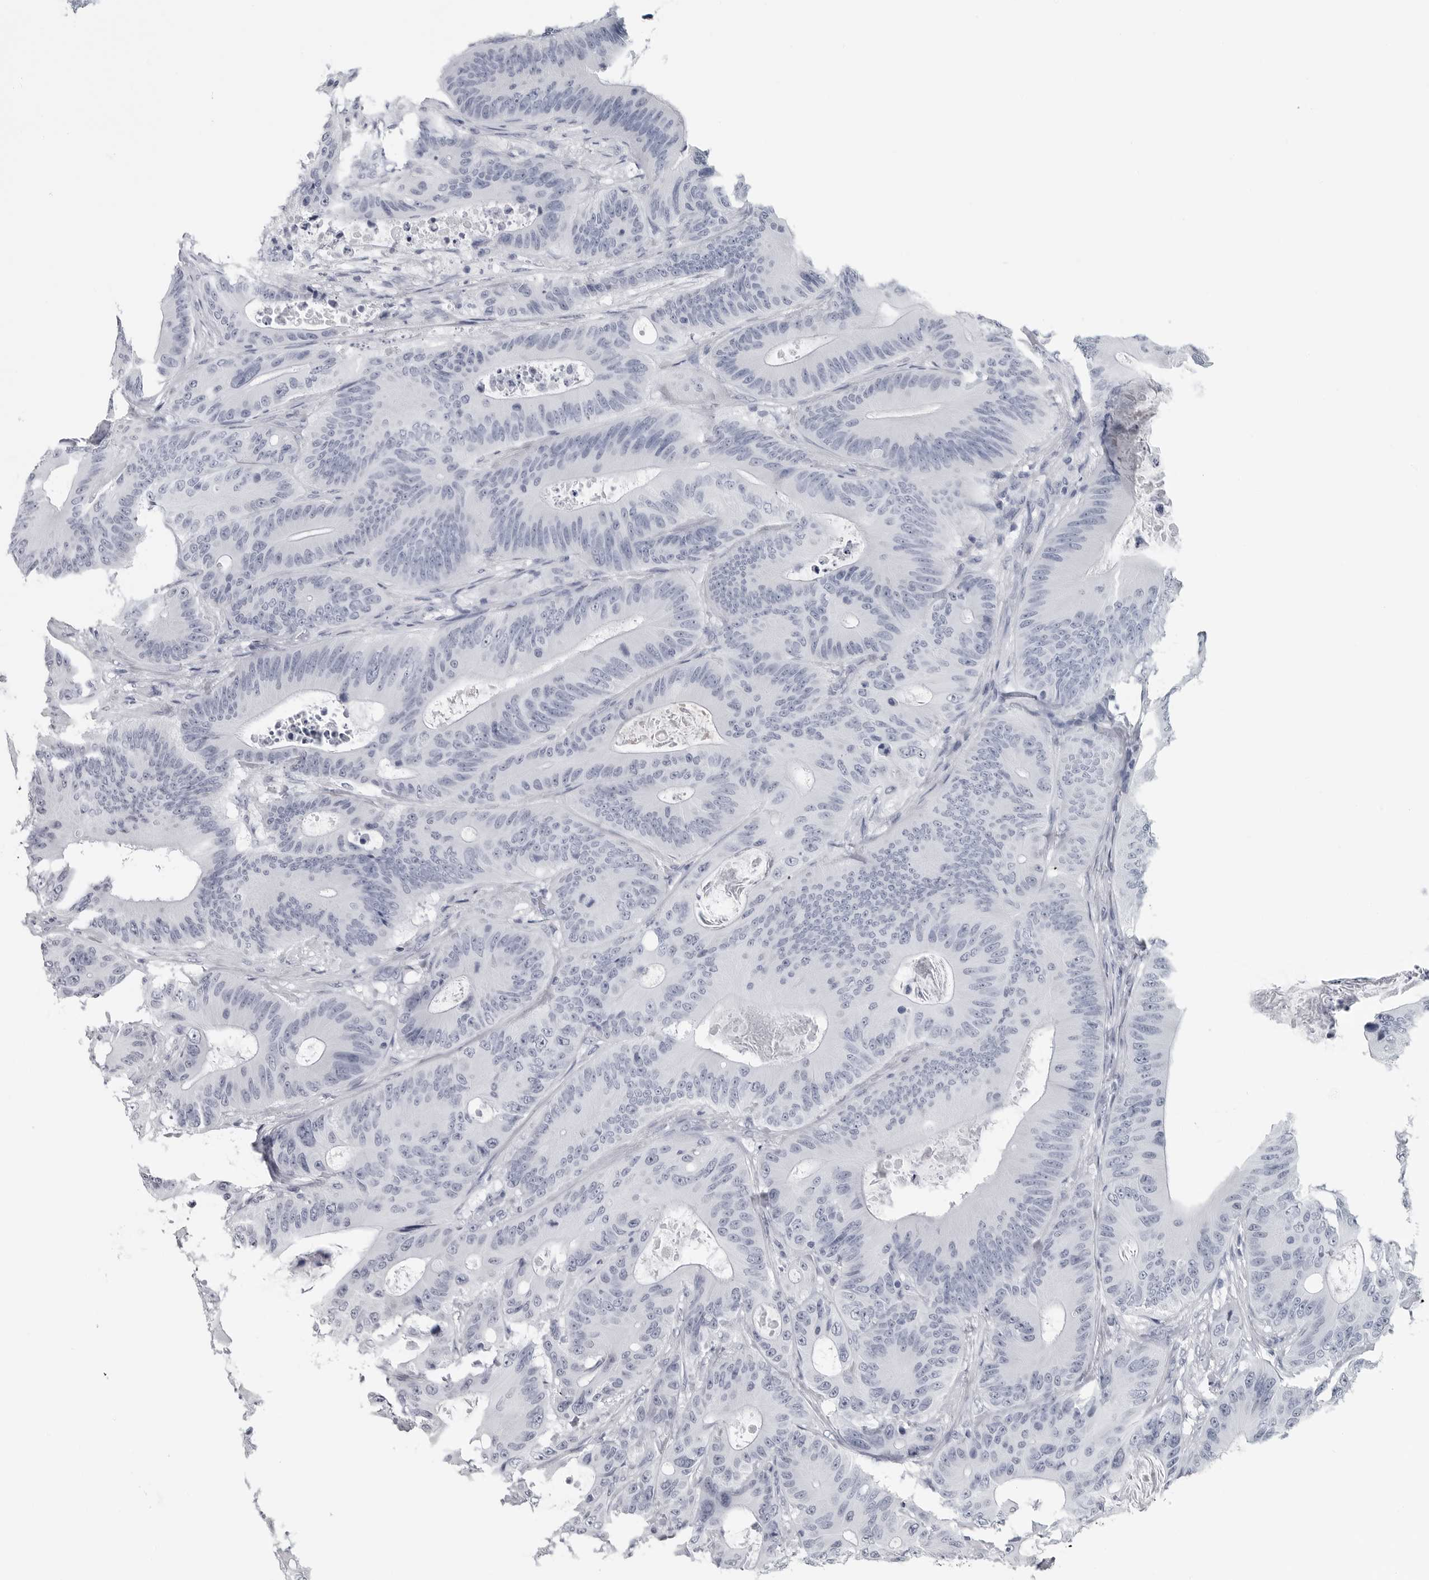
{"staining": {"intensity": "negative", "quantity": "none", "location": "none"}, "tissue": "colorectal cancer", "cell_type": "Tumor cells", "image_type": "cancer", "snomed": [{"axis": "morphology", "description": "Adenocarcinoma, NOS"}, {"axis": "topography", "description": "Colon"}], "caption": "Immunohistochemical staining of human adenocarcinoma (colorectal) shows no significant staining in tumor cells.", "gene": "AMPD1", "patient": {"sex": "male", "age": 83}}